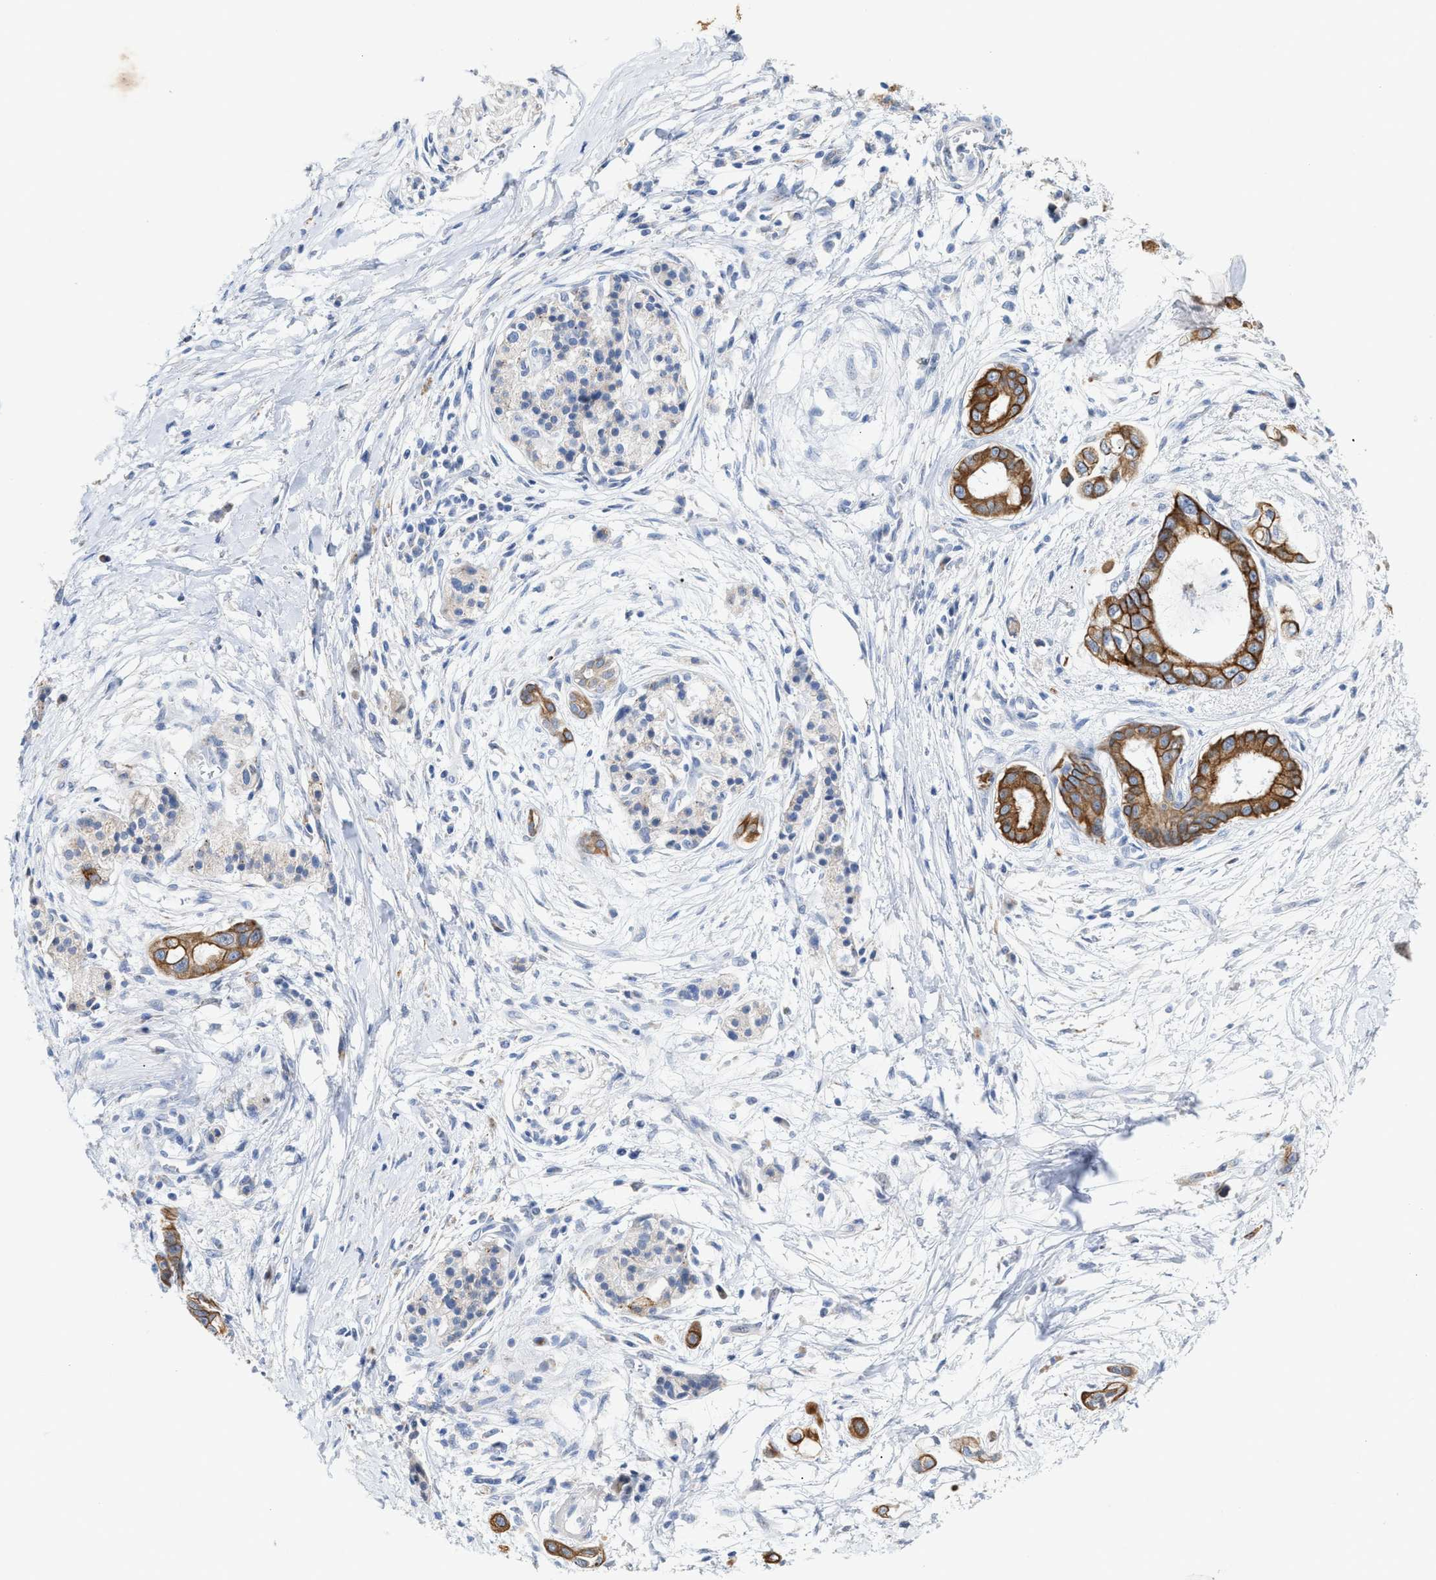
{"staining": {"intensity": "moderate", "quantity": ">75%", "location": "cytoplasmic/membranous"}, "tissue": "pancreatic cancer", "cell_type": "Tumor cells", "image_type": "cancer", "snomed": [{"axis": "morphology", "description": "Adenocarcinoma, NOS"}, {"axis": "topography", "description": "Pancreas"}], "caption": "Moderate cytoplasmic/membranous staining for a protein is seen in approximately >75% of tumor cells of pancreatic cancer (adenocarcinoma) using immunohistochemistry.", "gene": "JAG1", "patient": {"sex": "male", "age": 59}}